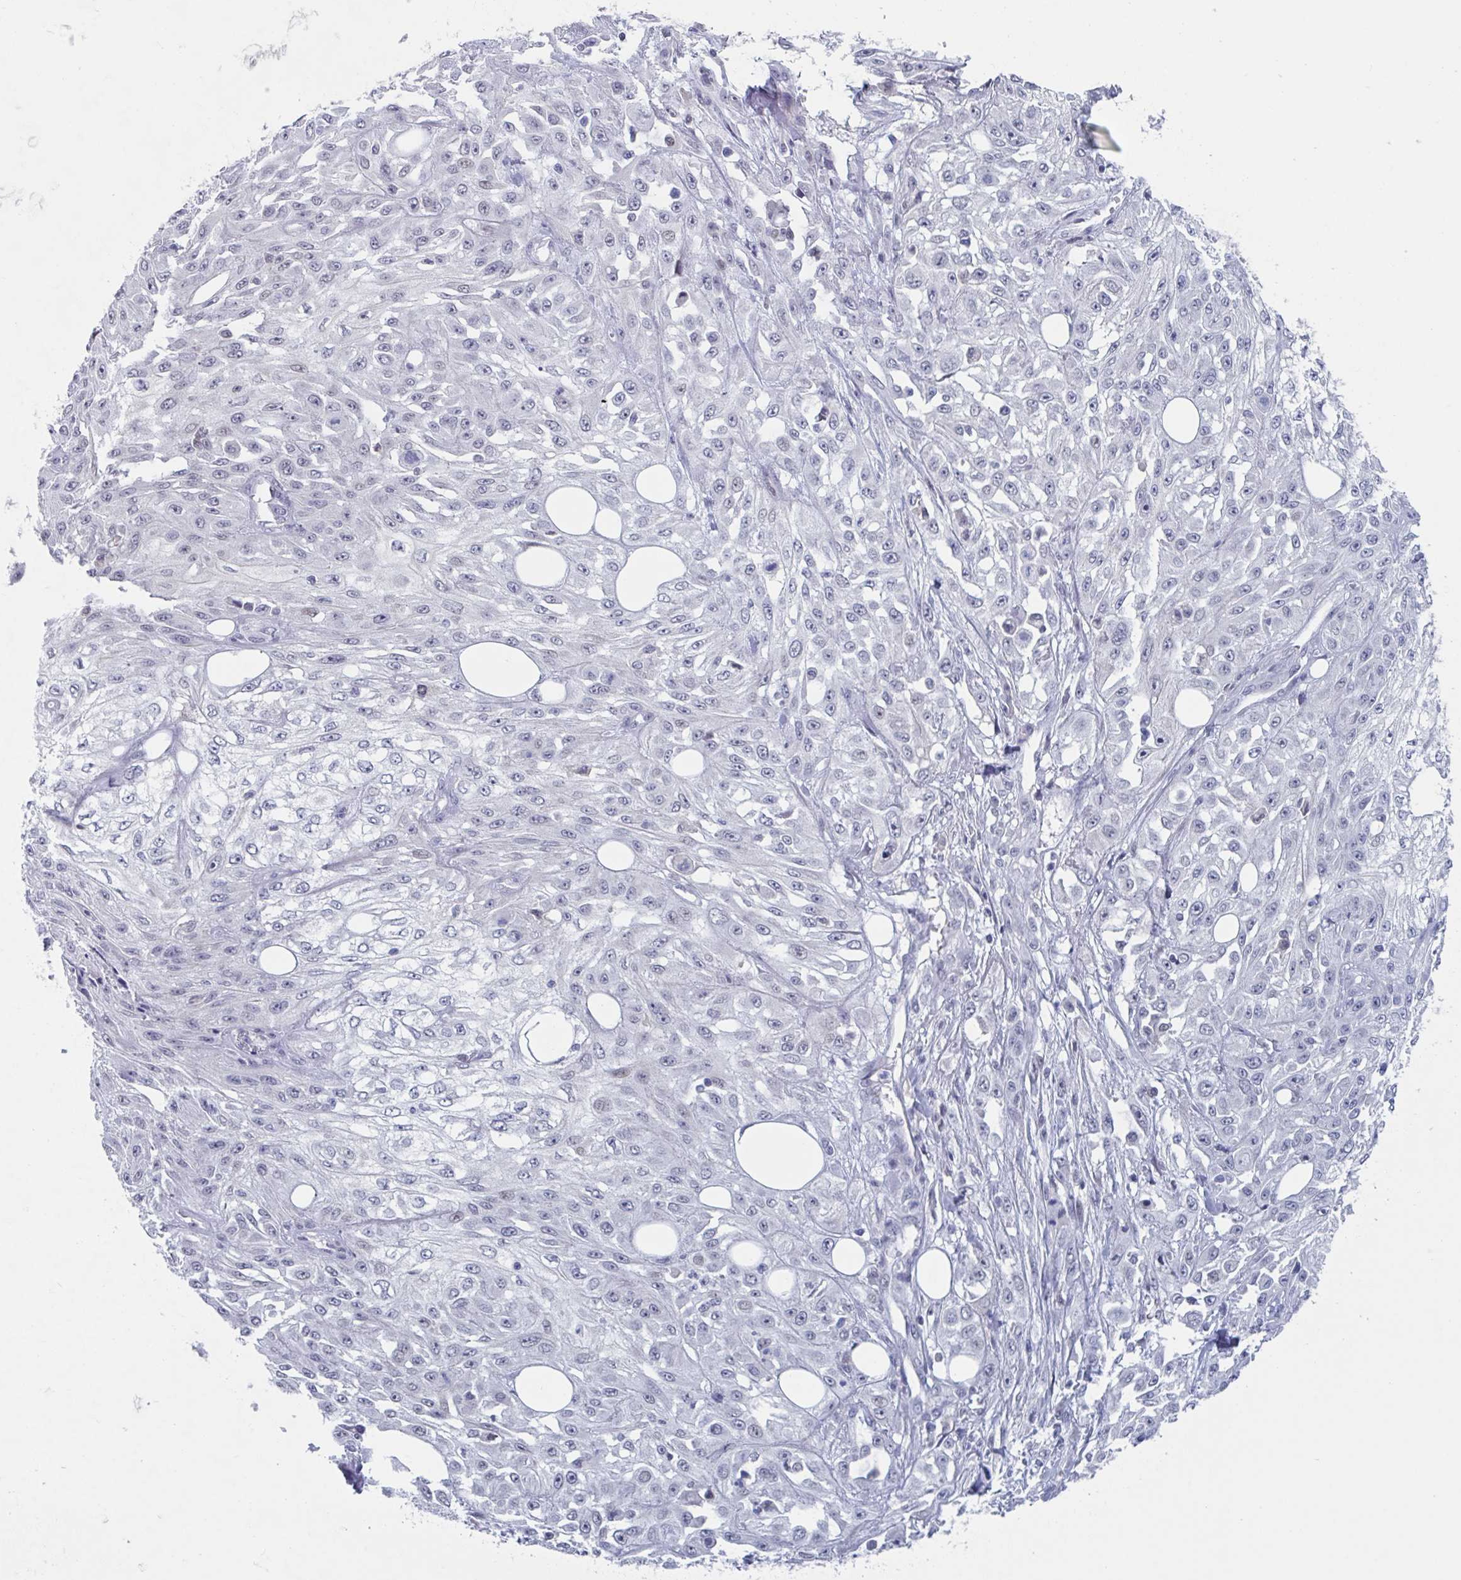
{"staining": {"intensity": "negative", "quantity": "none", "location": "none"}, "tissue": "skin cancer", "cell_type": "Tumor cells", "image_type": "cancer", "snomed": [{"axis": "morphology", "description": "Squamous cell carcinoma, NOS"}, {"axis": "morphology", "description": "Squamous cell carcinoma, metastatic, NOS"}, {"axis": "topography", "description": "Skin"}, {"axis": "topography", "description": "Lymph node"}], "caption": "This is a image of immunohistochemistry (IHC) staining of skin squamous cell carcinoma, which shows no expression in tumor cells.", "gene": "KDM4D", "patient": {"sex": "male", "age": 75}}